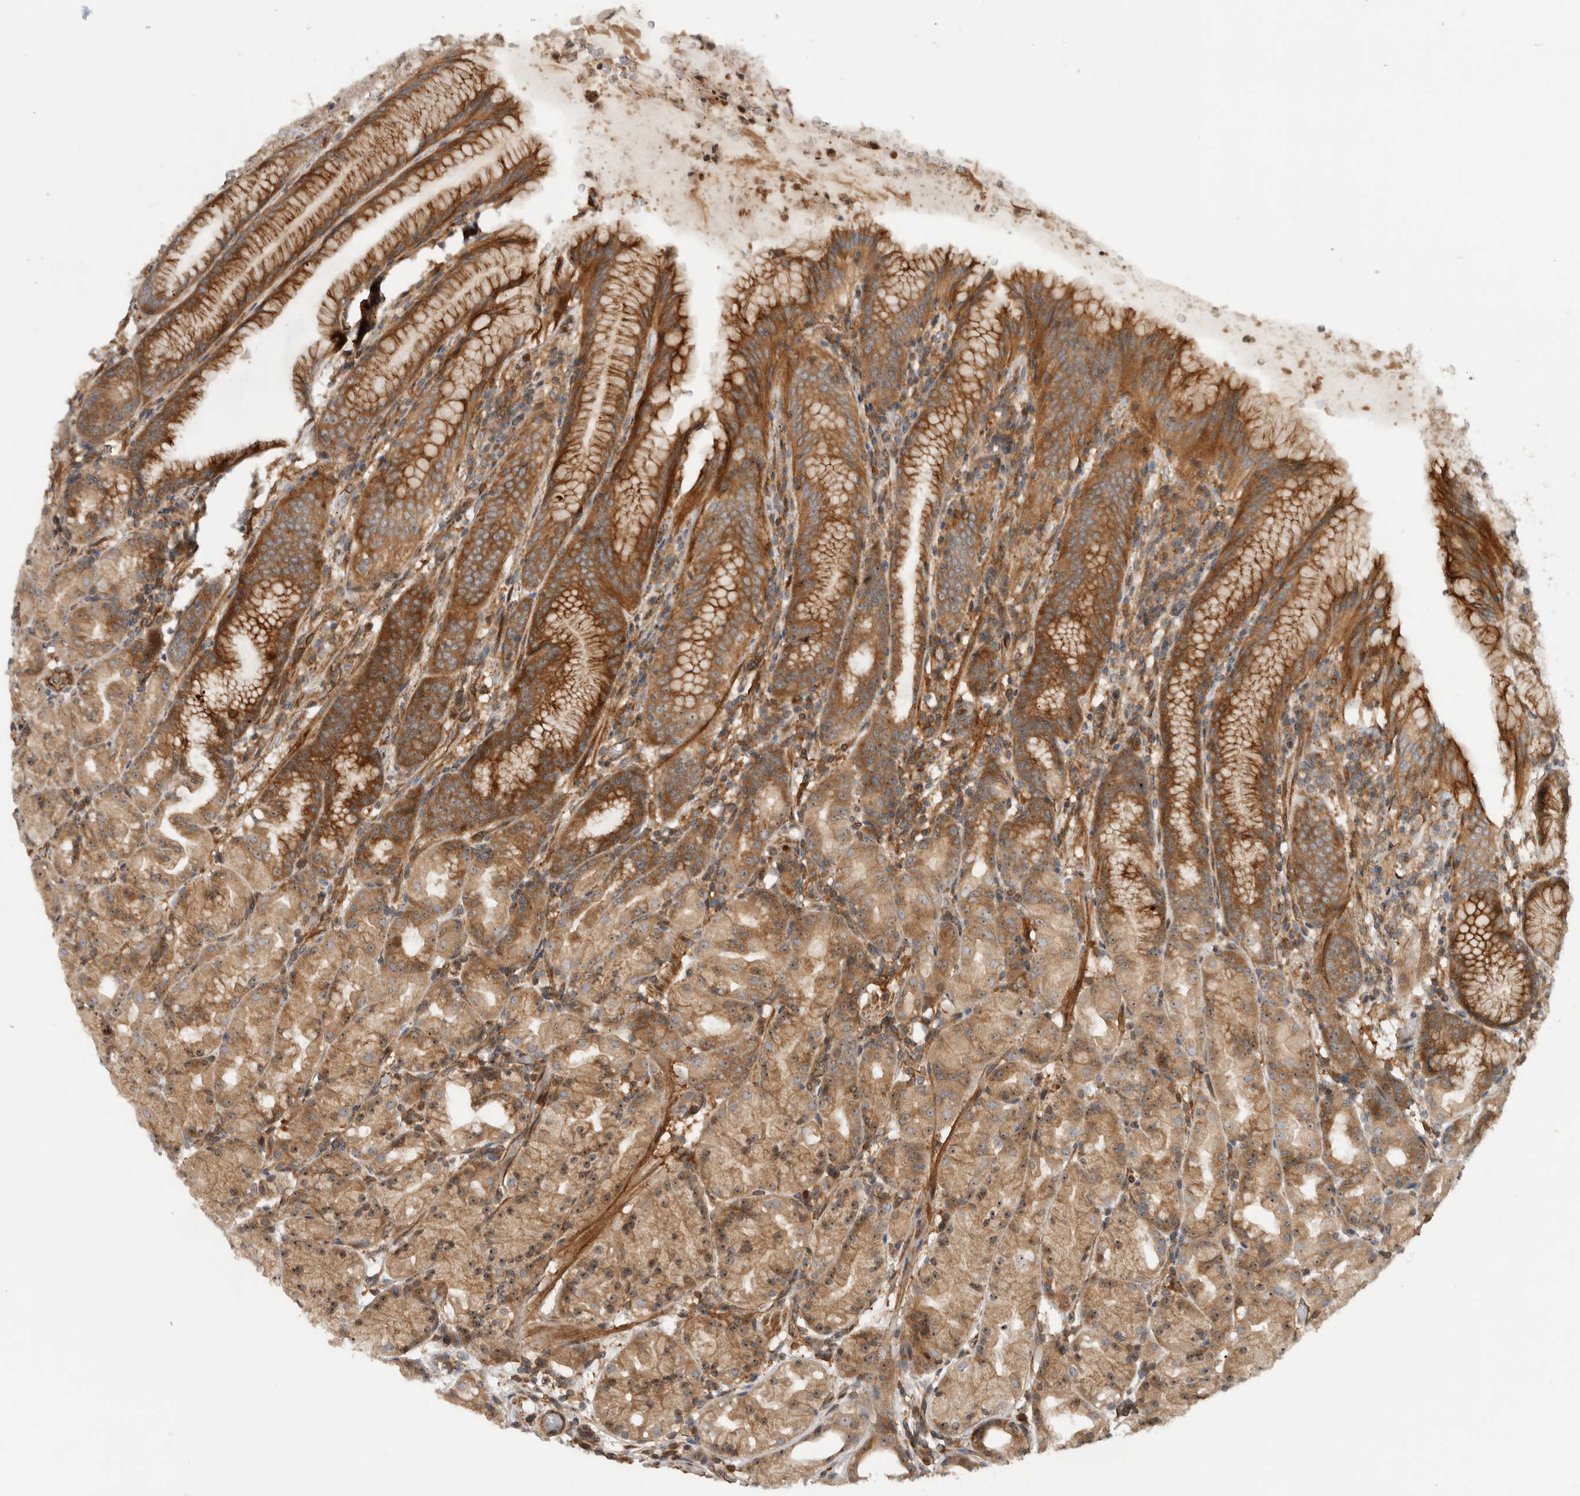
{"staining": {"intensity": "strong", "quantity": ">75%", "location": "cytoplasmic/membranous,nuclear"}, "tissue": "stomach", "cell_type": "Glandular cells", "image_type": "normal", "snomed": [{"axis": "morphology", "description": "Normal tissue, NOS"}, {"axis": "topography", "description": "Stomach, upper"}], "caption": "This micrograph demonstrates unremarkable stomach stained with IHC to label a protein in brown. The cytoplasmic/membranous,nuclear of glandular cells show strong positivity for the protein. Nuclei are counter-stained blue.", "gene": "WASF2", "patient": {"sex": "male", "age": 48}}